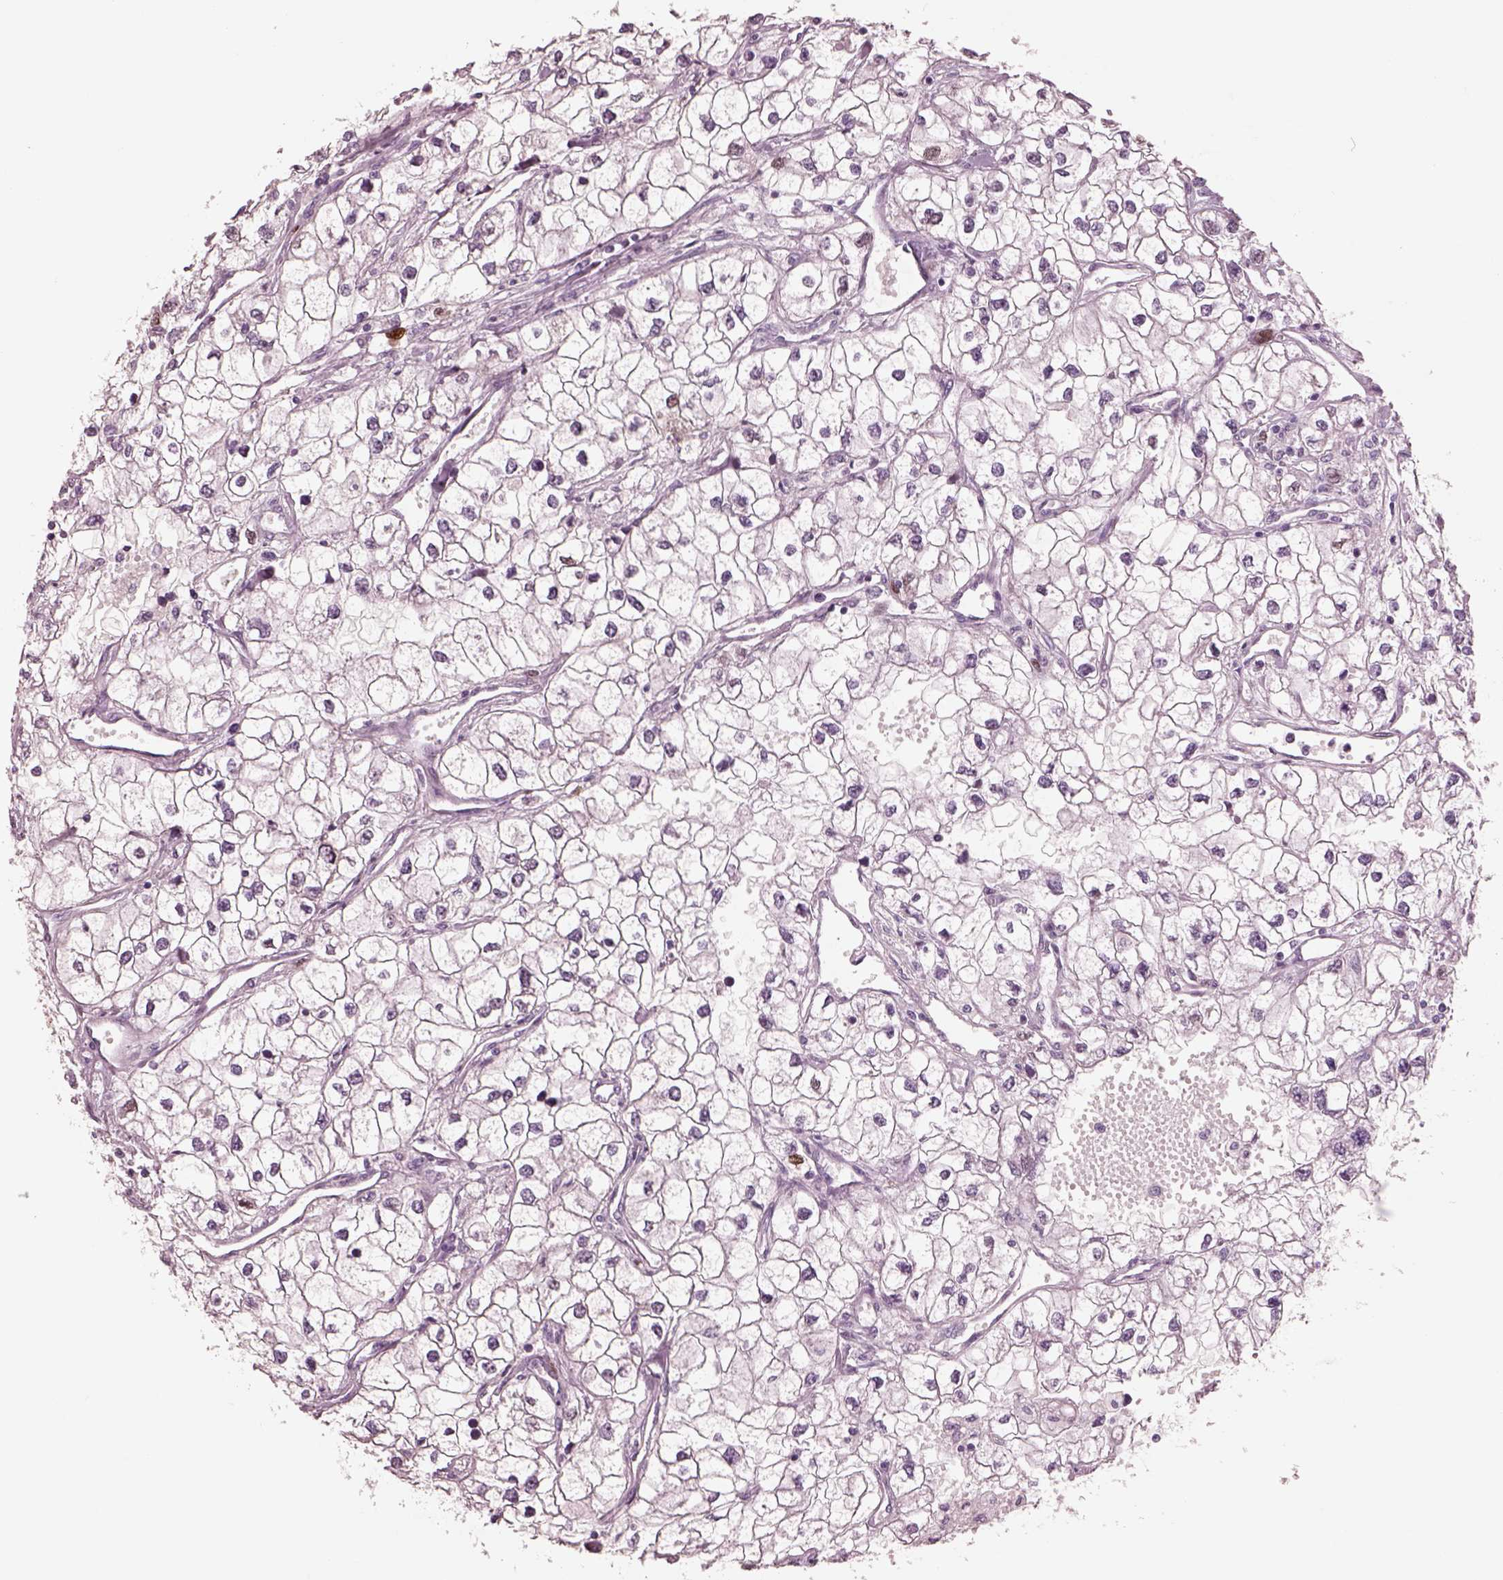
{"staining": {"intensity": "negative", "quantity": "none", "location": "none"}, "tissue": "renal cancer", "cell_type": "Tumor cells", "image_type": "cancer", "snomed": [{"axis": "morphology", "description": "Adenocarcinoma, NOS"}, {"axis": "topography", "description": "Kidney"}], "caption": "Renal cancer was stained to show a protein in brown. There is no significant positivity in tumor cells.", "gene": "SOX9", "patient": {"sex": "male", "age": 59}}